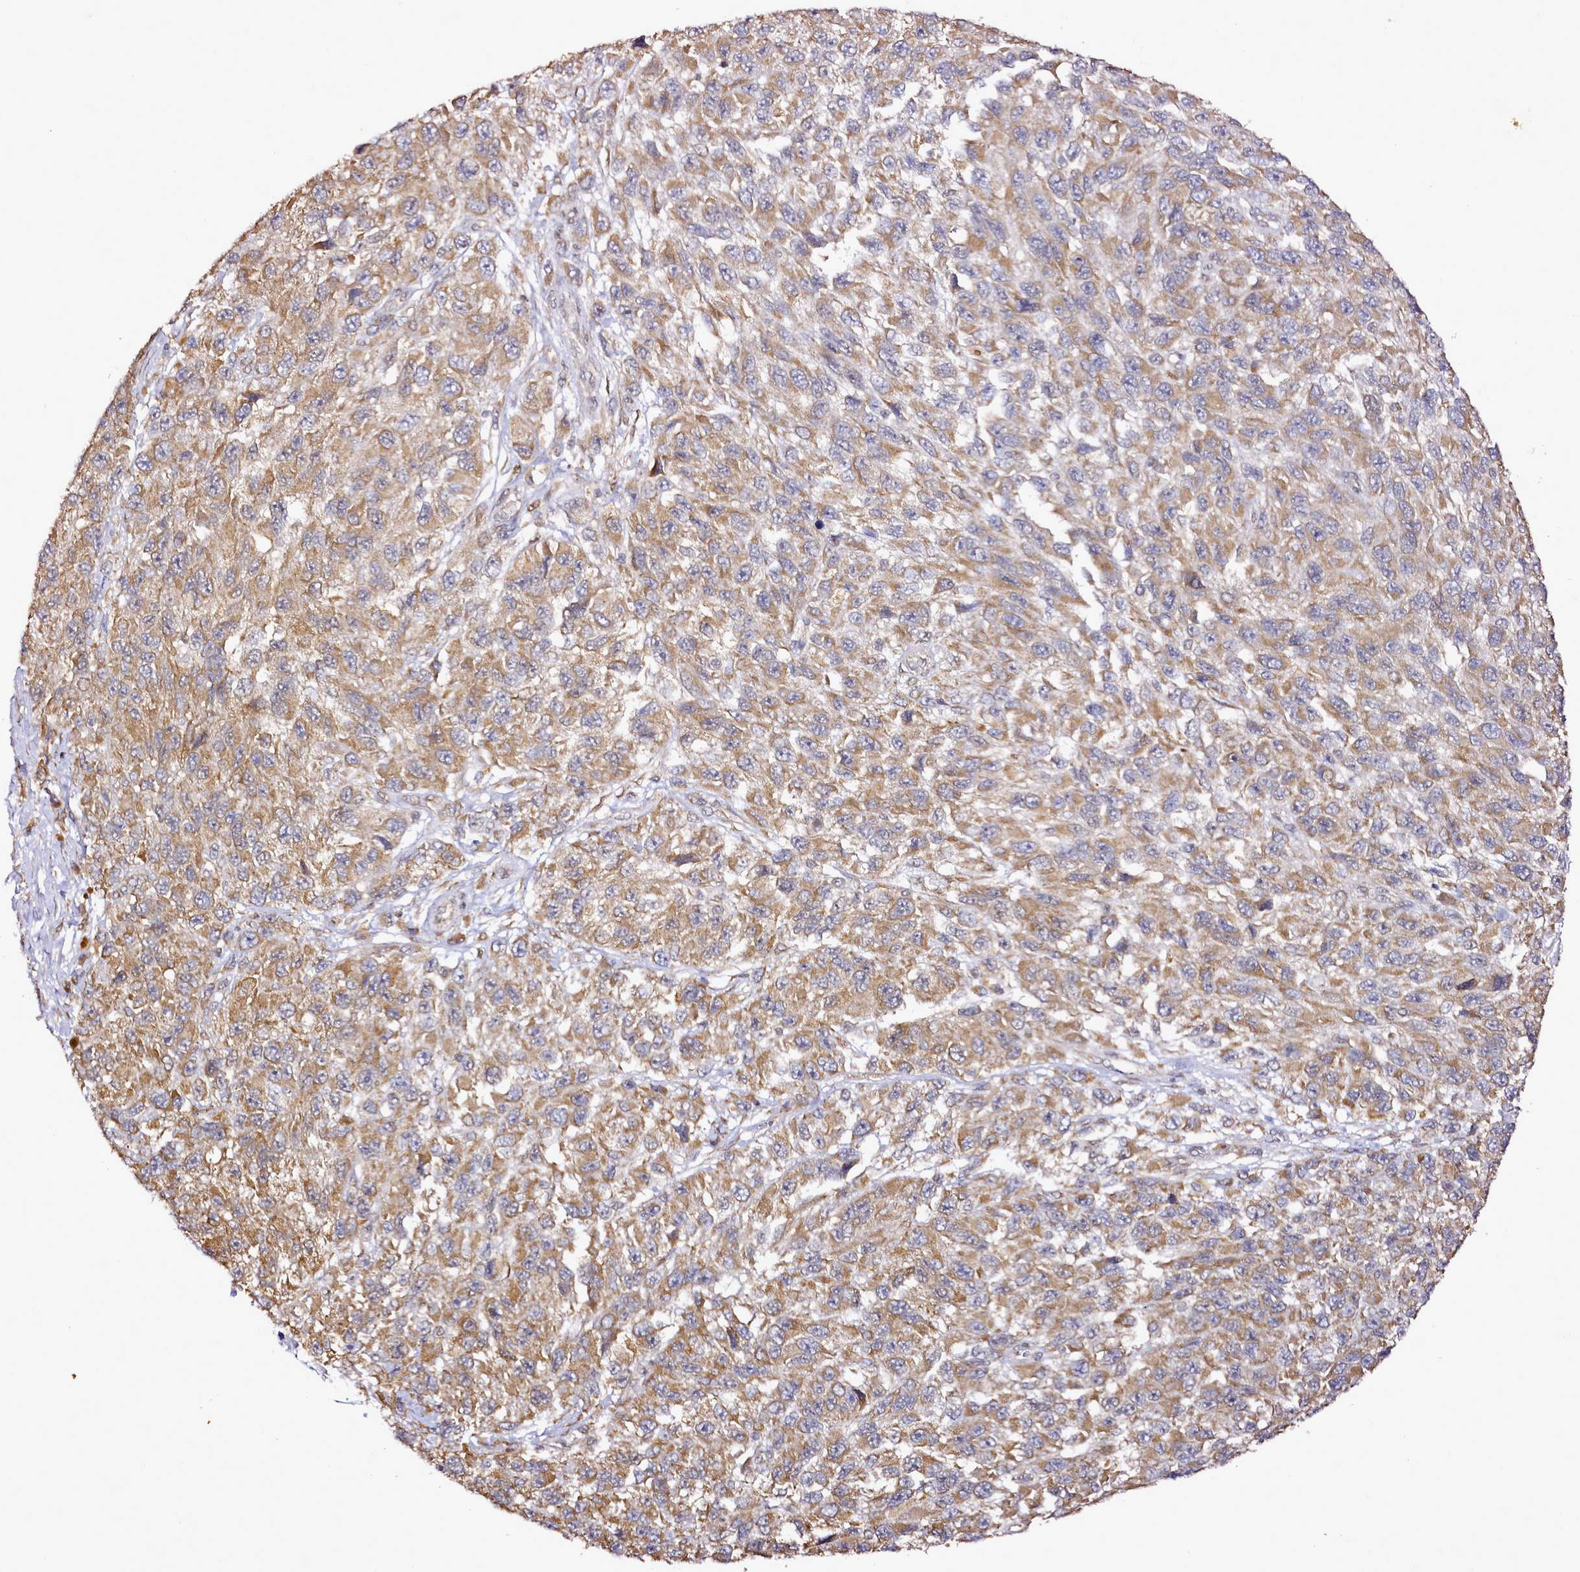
{"staining": {"intensity": "moderate", "quantity": ">75%", "location": "cytoplasmic/membranous"}, "tissue": "melanoma", "cell_type": "Tumor cells", "image_type": "cancer", "snomed": [{"axis": "morphology", "description": "Normal tissue, NOS"}, {"axis": "morphology", "description": "Malignant melanoma, NOS"}, {"axis": "topography", "description": "Skin"}], "caption": "This photomicrograph displays IHC staining of human malignant melanoma, with medium moderate cytoplasmic/membranous positivity in approximately >75% of tumor cells.", "gene": "EDIL3", "patient": {"sex": "female", "age": 96}}